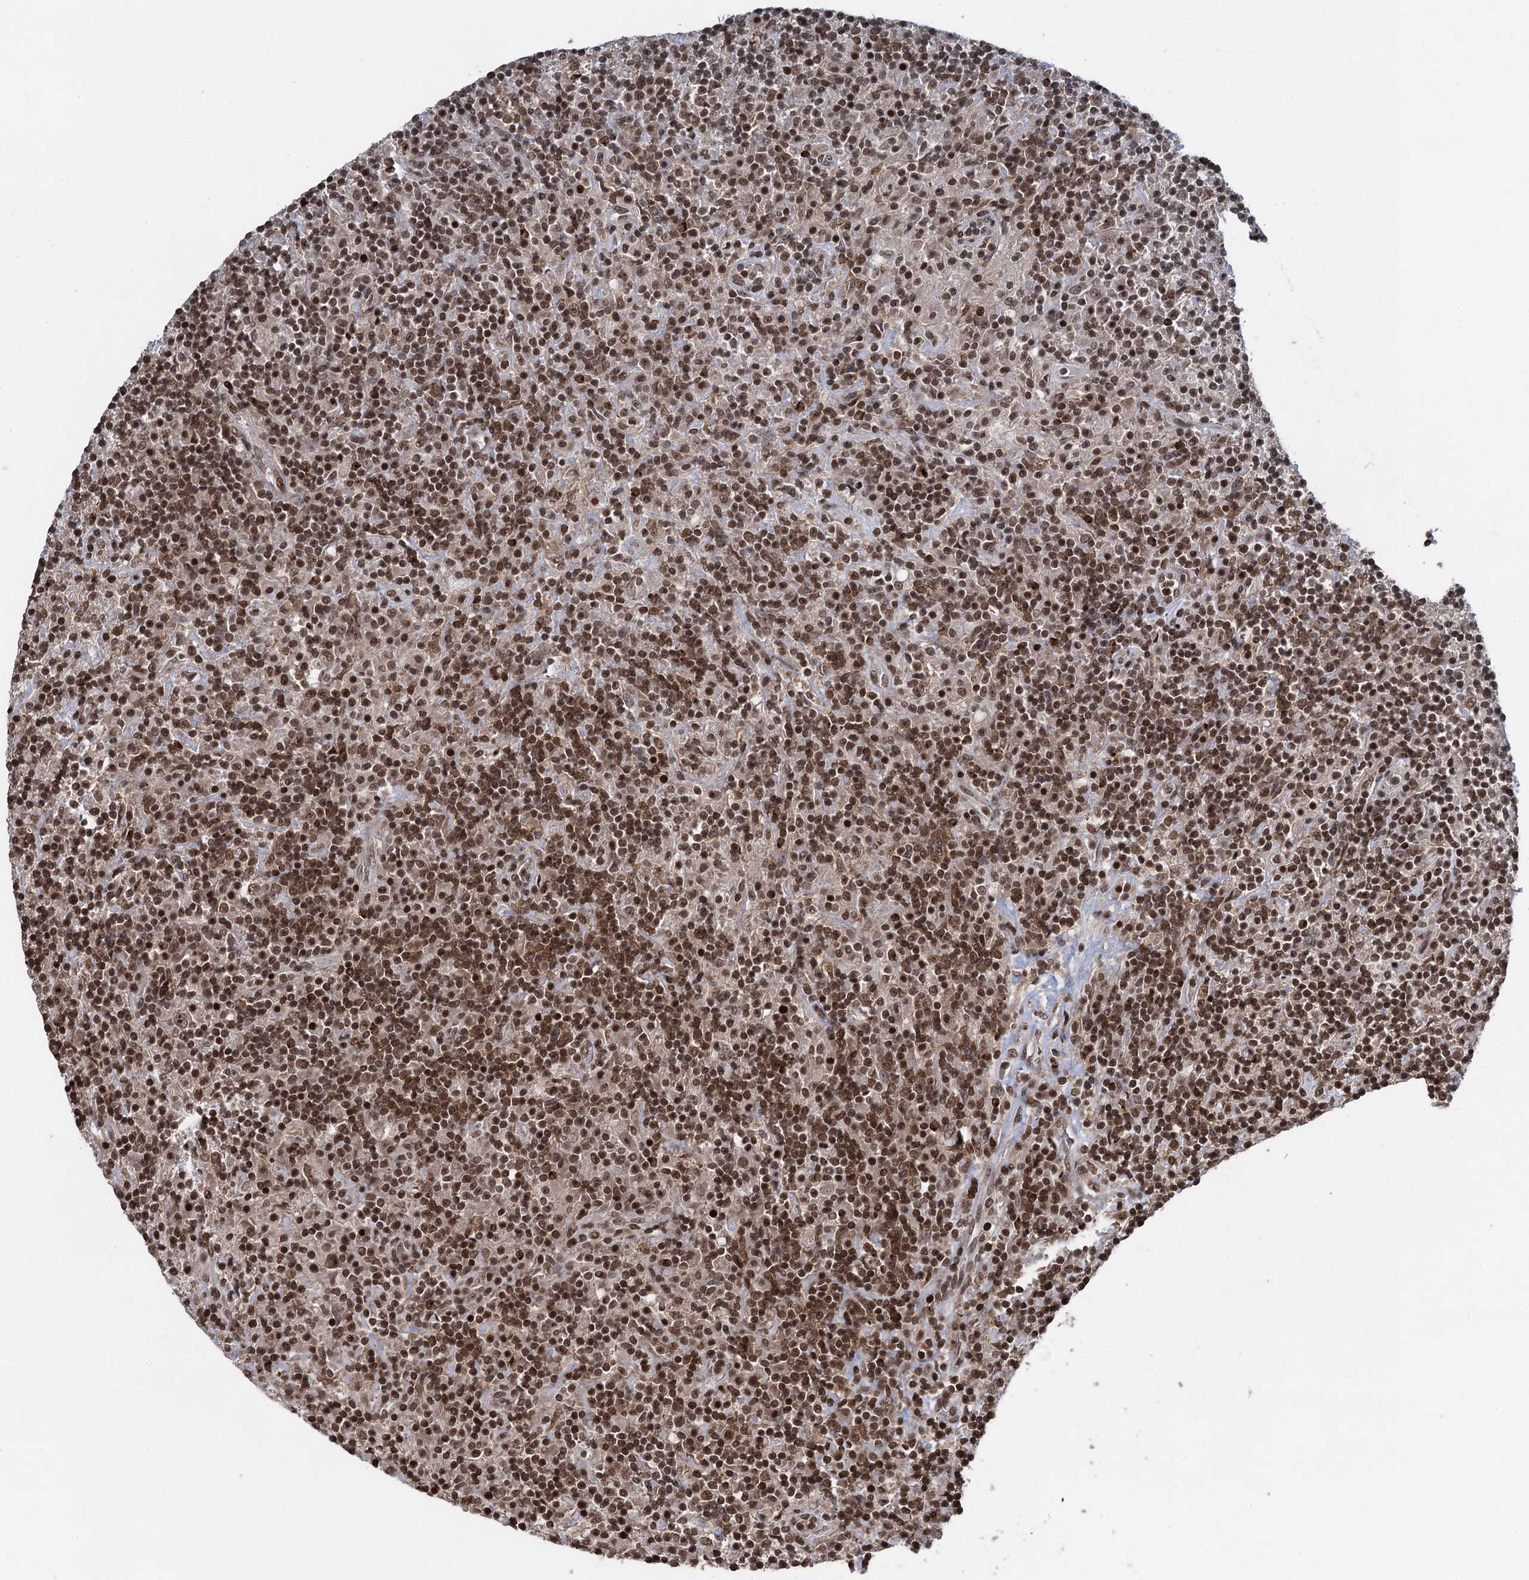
{"staining": {"intensity": "moderate", "quantity": ">75%", "location": "nuclear"}, "tissue": "lymphoma", "cell_type": "Tumor cells", "image_type": "cancer", "snomed": [{"axis": "morphology", "description": "Hodgkin's disease, NOS"}, {"axis": "topography", "description": "Lymph node"}], "caption": "IHC histopathology image of human lymphoma stained for a protein (brown), which demonstrates medium levels of moderate nuclear positivity in about >75% of tumor cells.", "gene": "ZNF169", "patient": {"sex": "male", "age": 70}}